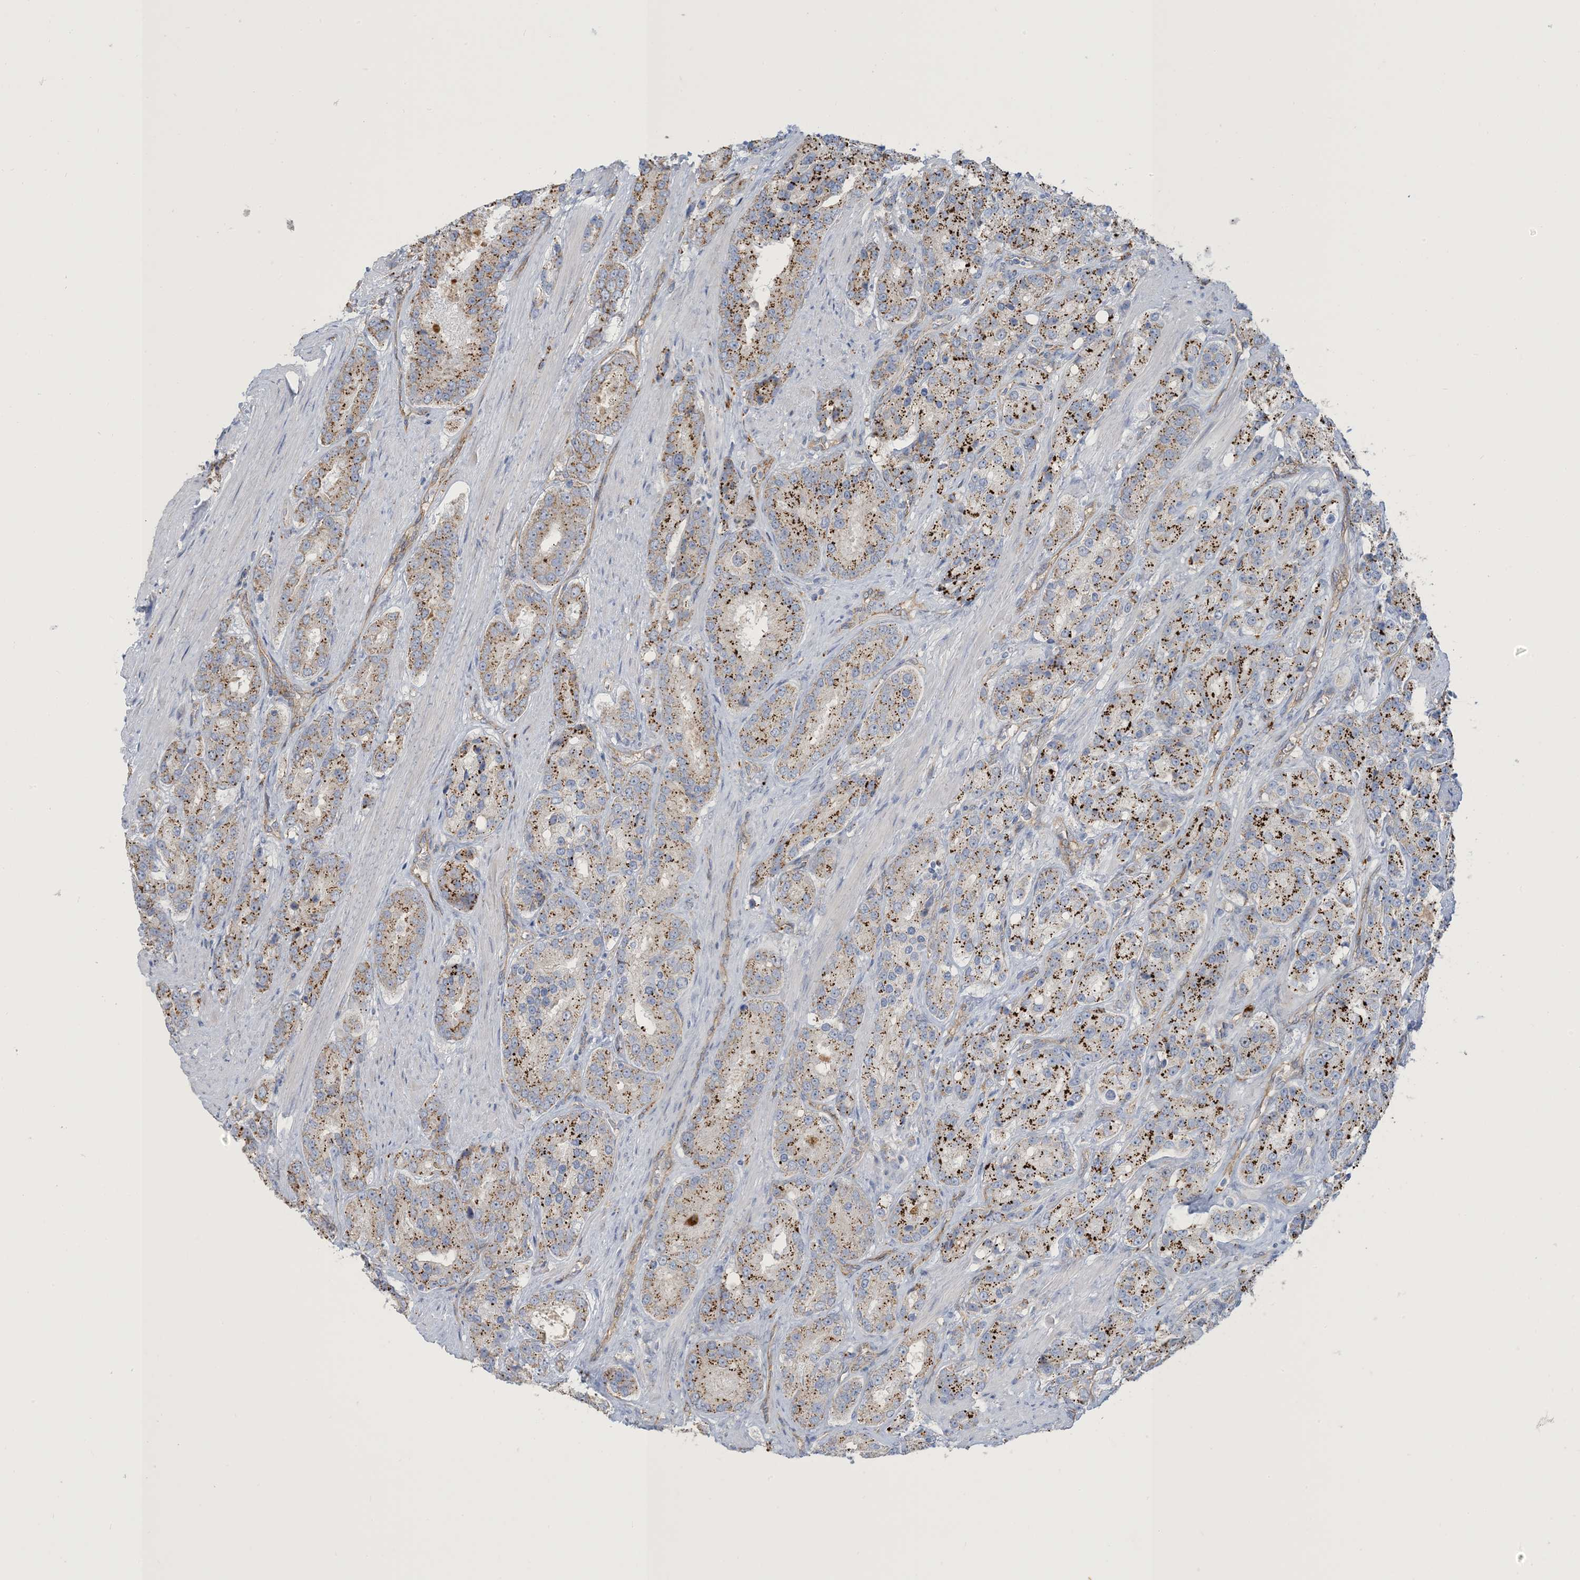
{"staining": {"intensity": "moderate", "quantity": ">75%", "location": "cytoplasmic/membranous"}, "tissue": "prostate cancer", "cell_type": "Tumor cells", "image_type": "cancer", "snomed": [{"axis": "morphology", "description": "Adenocarcinoma, High grade"}, {"axis": "topography", "description": "Prostate"}], "caption": "A brown stain highlights moderate cytoplasmic/membranous expression of a protein in human prostate cancer (high-grade adenocarcinoma) tumor cells.", "gene": "PEAR1", "patient": {"sex": "male", "age": 60}}